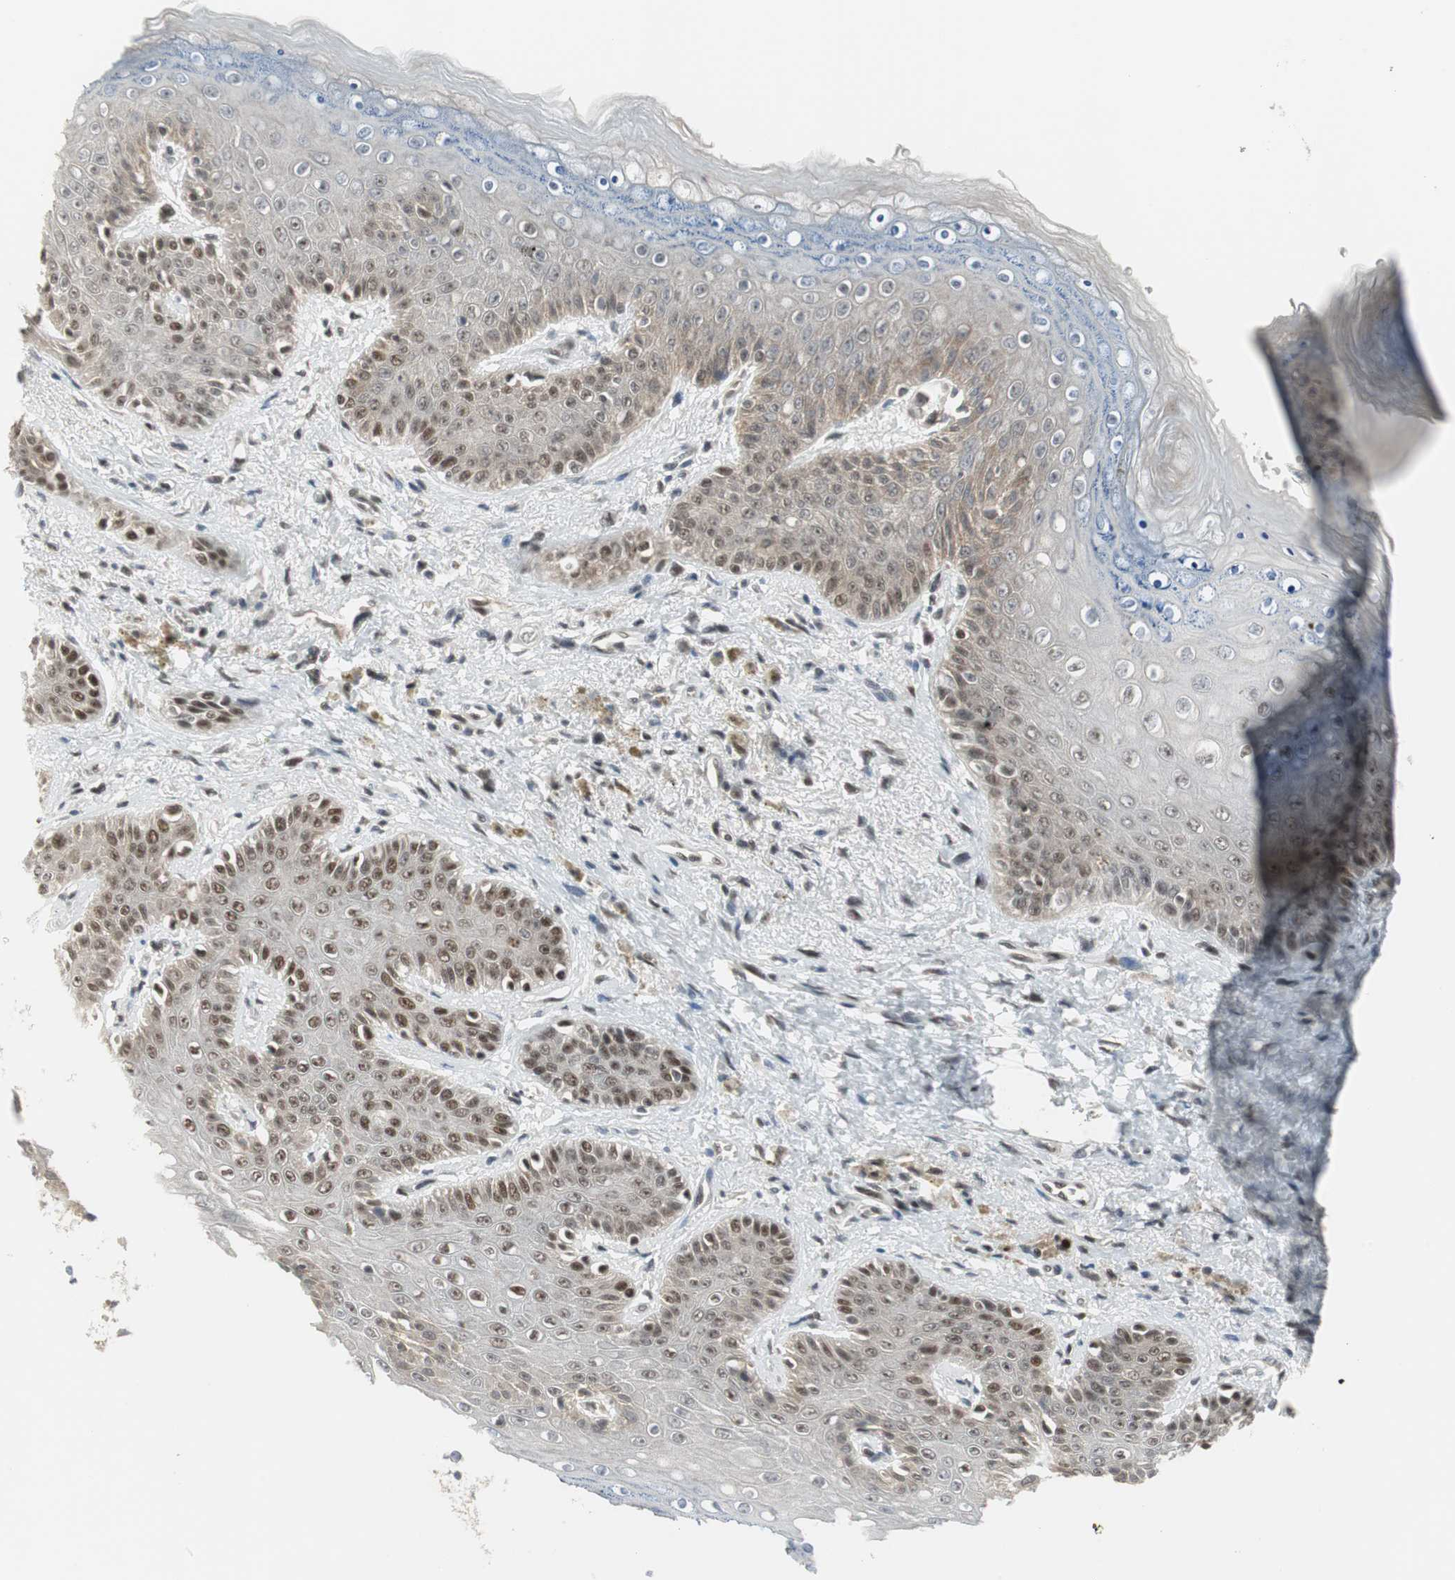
{"staining": {"intensity": "strong", "quantity": ">75%", "location": "nuclear"}, "tissue": "skin", "cell_type": "Epidermal cells", "image_type": "normal", "snomed": [{"axis": "morphology", "description": "Normal tissue, NOS"}, {"axis": "topography", "description": "Anal"}], "caption": "Skin stained with a brown dye displays strong nuclear positive expression in about >75% of epidermal cells.", "gene": "RTF1", "patient": {"sex": "female", "age": 46}}